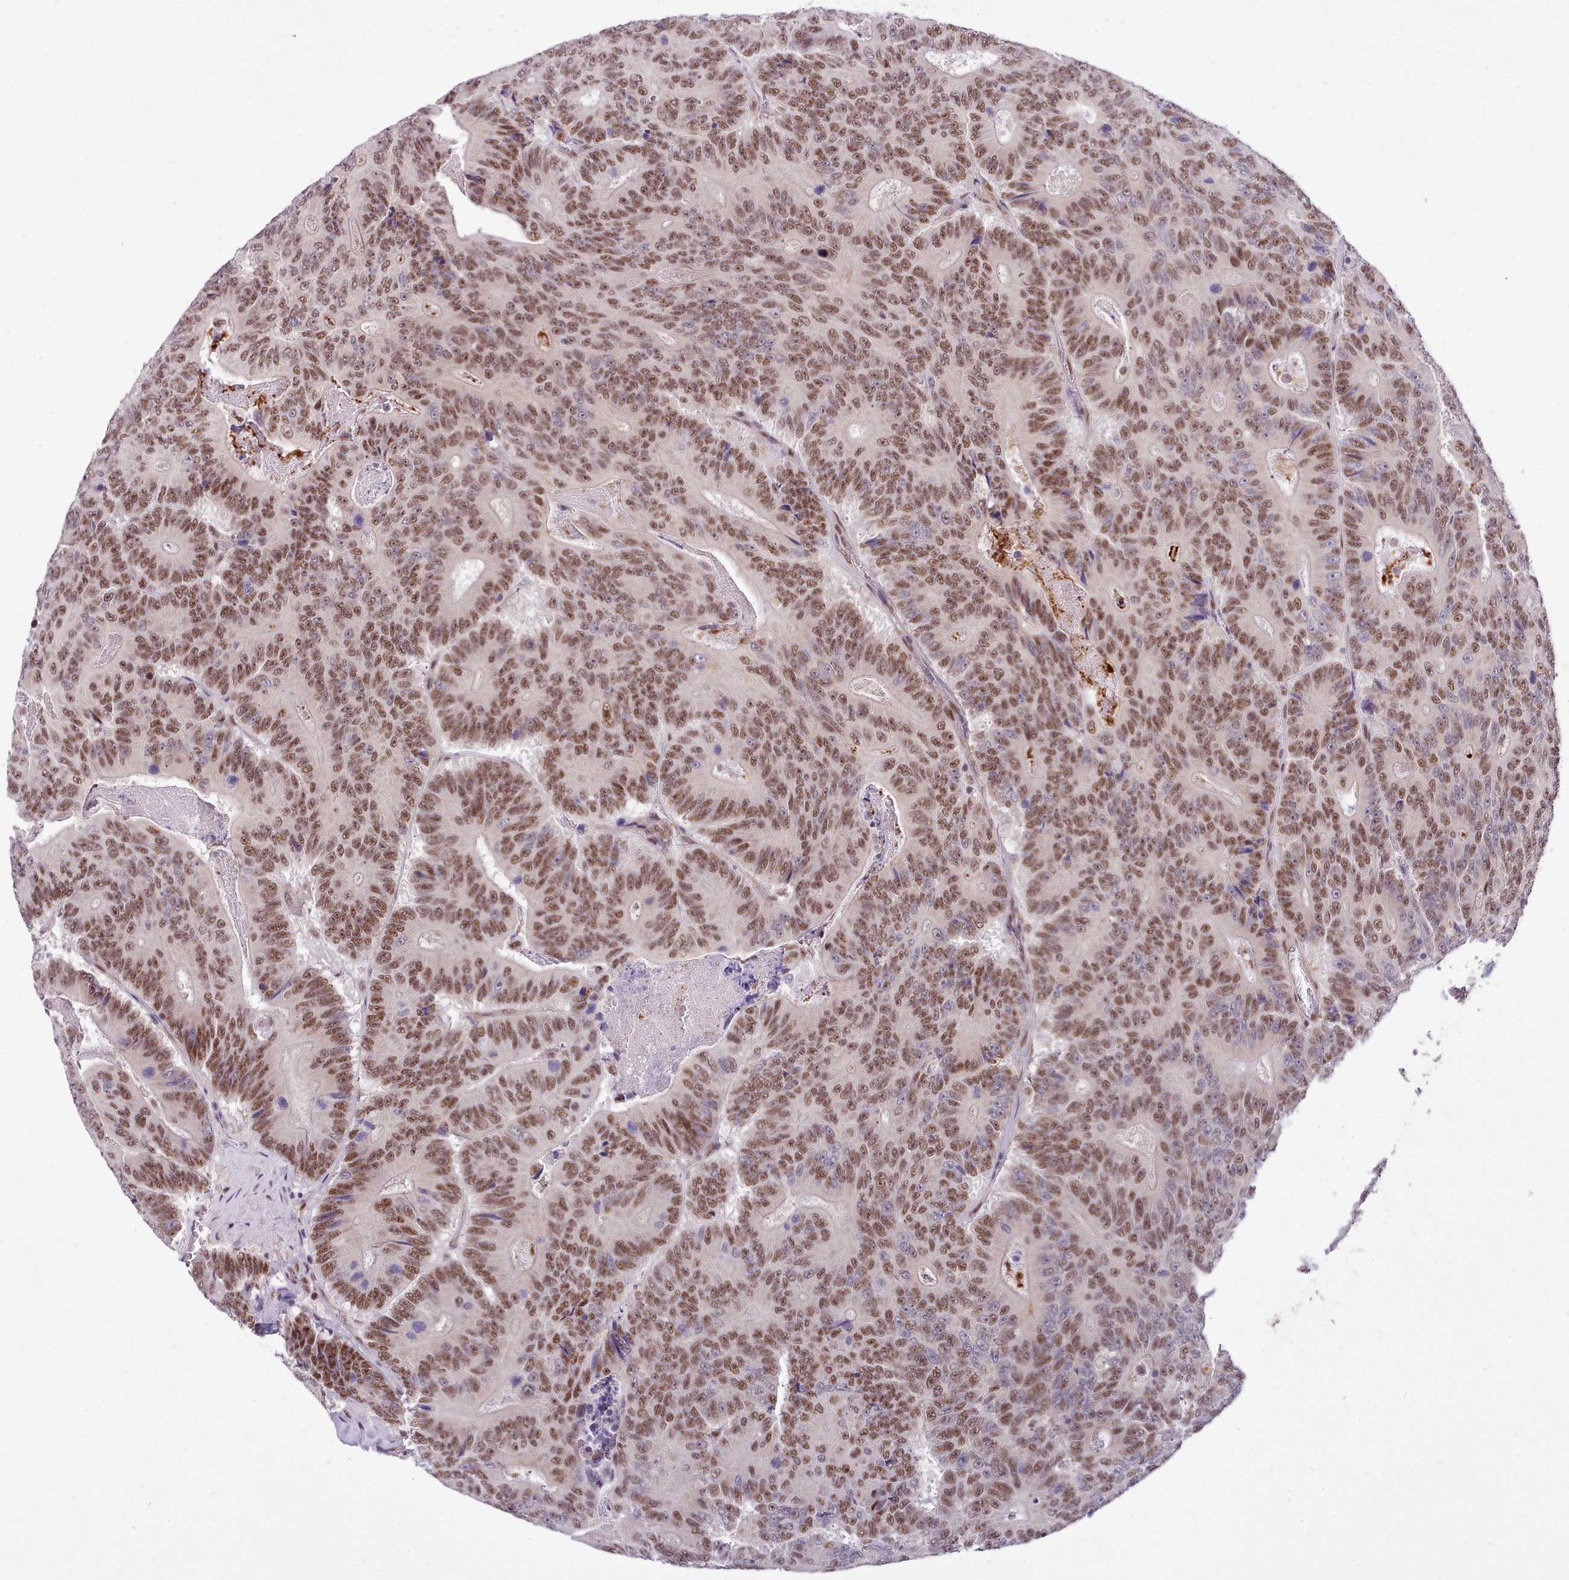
{"staining": {"intensity": "moderate", "quantity": ">75%", "location": "nuclear"}, "tissue": "colorectal cancer", "cell_type": "Tumor cells", "image_type": "cancer", "snomed": [{"axis": "morphology", "description": "Adenocarcinoma, NOS"}, {"axis": "topography", "description": "Colon"}], "caption": "DAB immunohistochemical staining of adenocarcinoma (colorectal) reveals moderate nuclear protein expression in approximately >75% of tumor cells.", "gene": "HOXB7", "patient": {"sex": "male", "age": 83}}